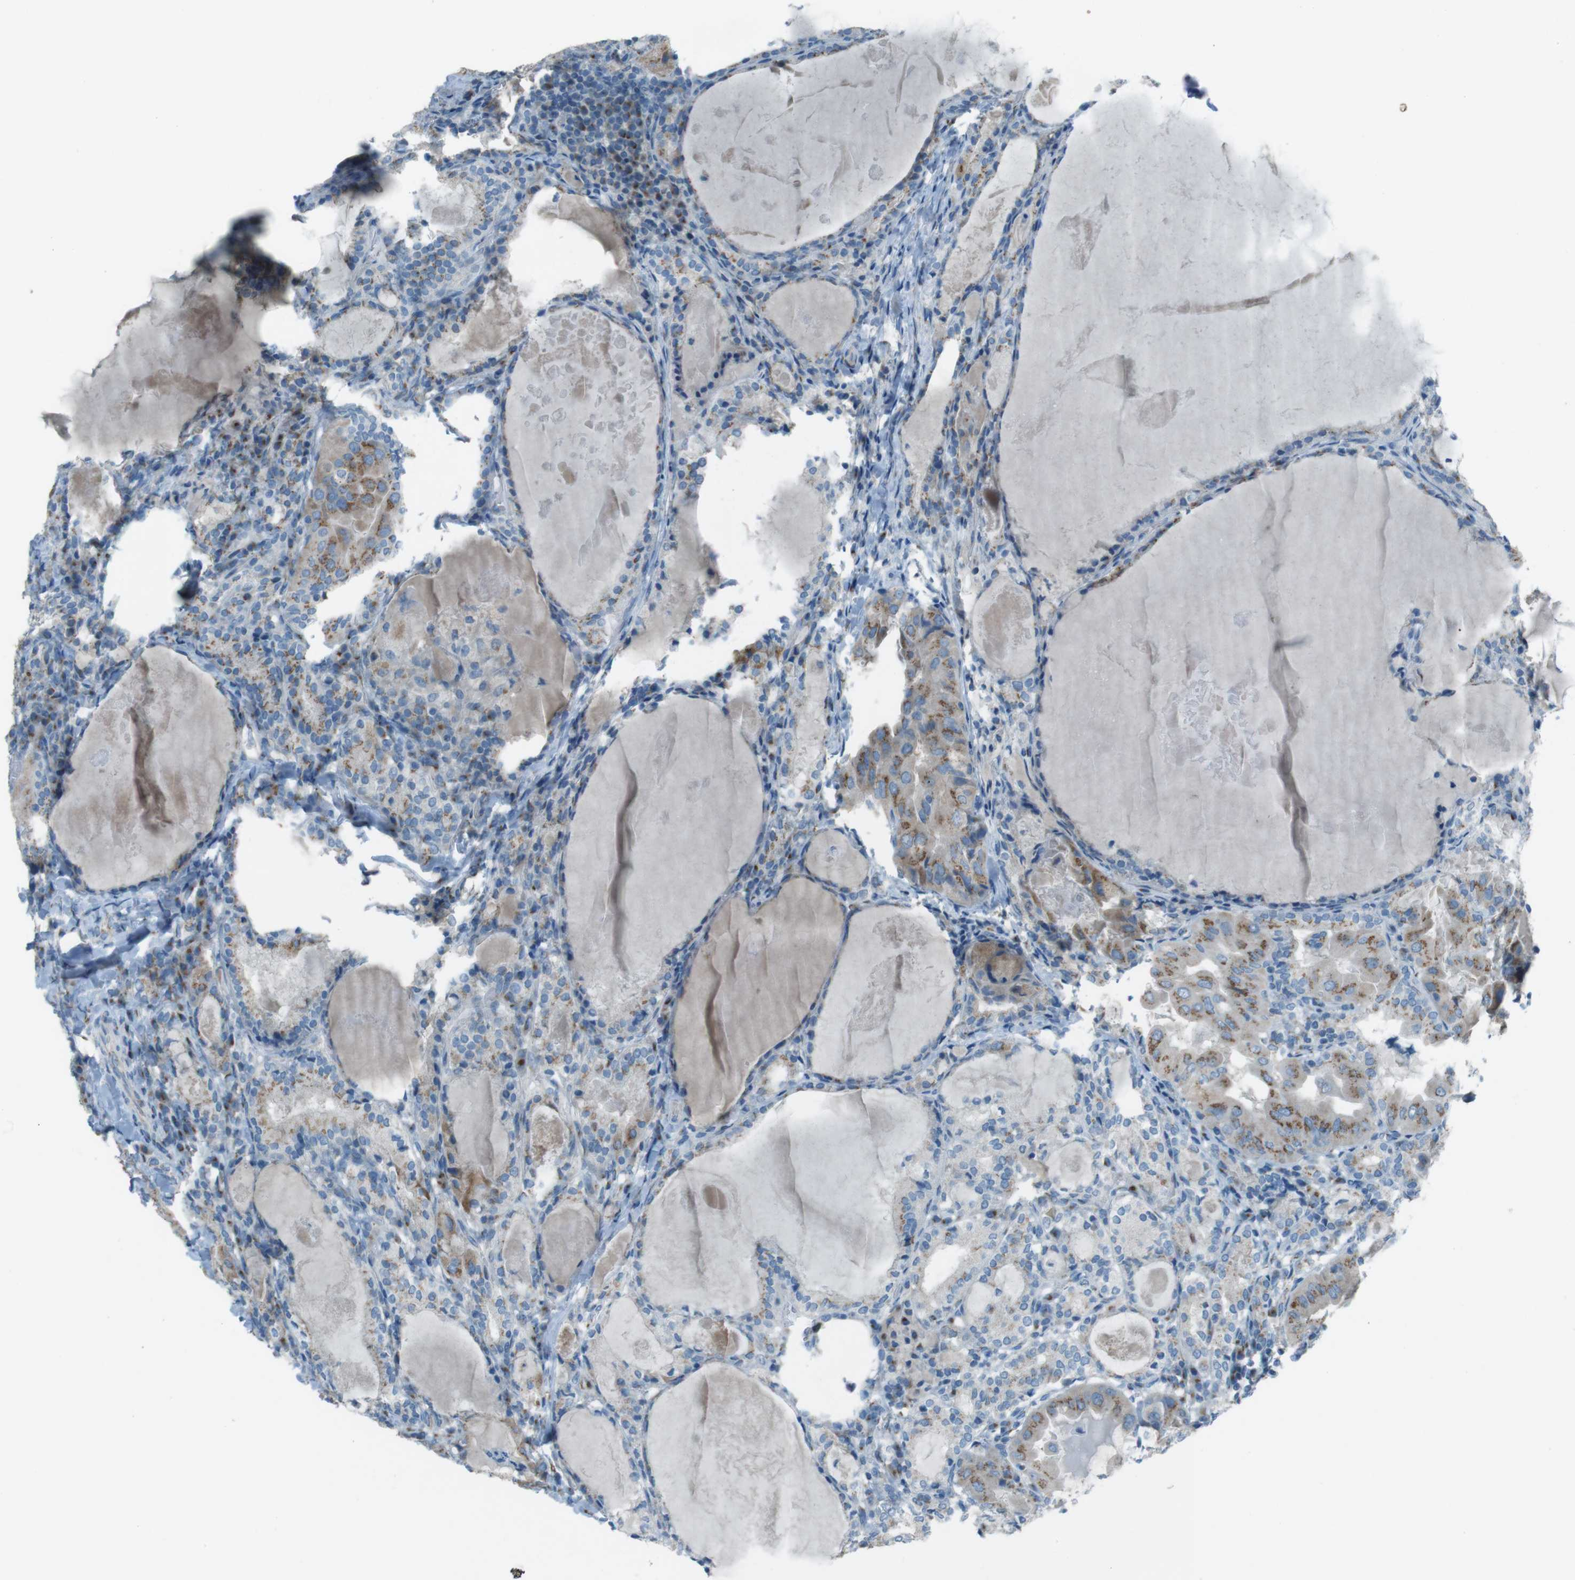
{"staining": {"intensity": "moderate", "quantity": "25%-75%", "location": "cytoplasmic/membranous"}, "tissue": "thyroid cancer", "cell_type": "Tumor cells", "image_type": "cancer", "snomed": [{"axis": "morphology", "description": "Papillary adenocarcinoma, NOS"}, {"axis": "topography", "description": "Thyroid gland"}], "caption": "A histopathology image showing moderate cytoplasmic/membranous positivity in approximately 25%-75% of tumor cells in thyroid papillary adenocarcinoma, as visualized by brown immunohistochemical staining.", "gene": "TXNDC15", "patient": {"sex": "female", "age": 42}}